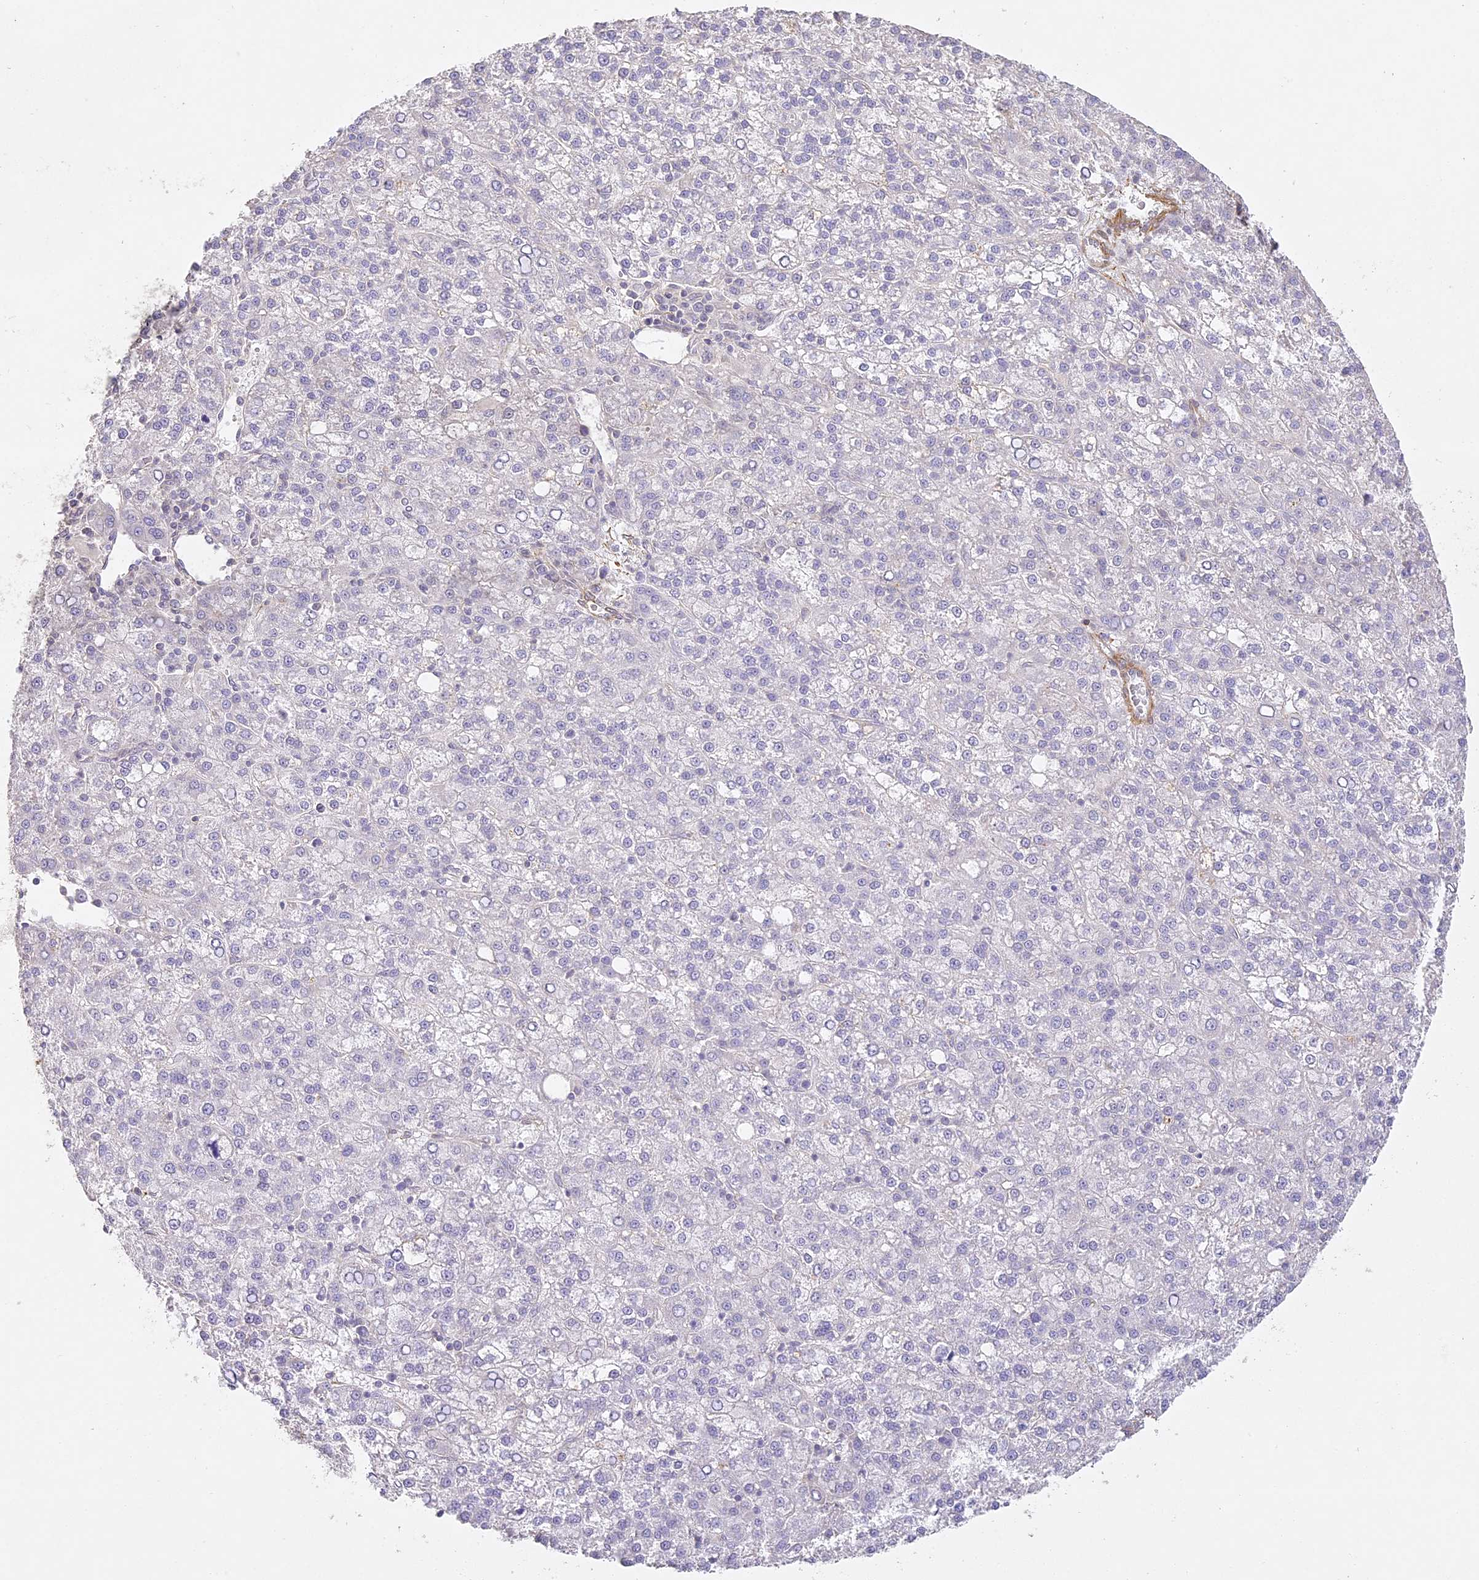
{"staining": {"intensity": "negative", "quantity": "none", "location": "none"}, "tissue": "liver cancer", "cell_type": "Tumor cells", "image_type": "cancer", "snomed": [{"axis": "morphology", "description": "Carcinoma, Hepatocellular, NOS"}, {"axis": "topography", "description": "Liver"}], "caption": "An immunohistochemistry (IHC) photomicrograph of liver cancer is shown. There is no staining in tumor cells of liver cancer.", "gene": "MED28", "patient": {"sex": "female", "age": 58}}